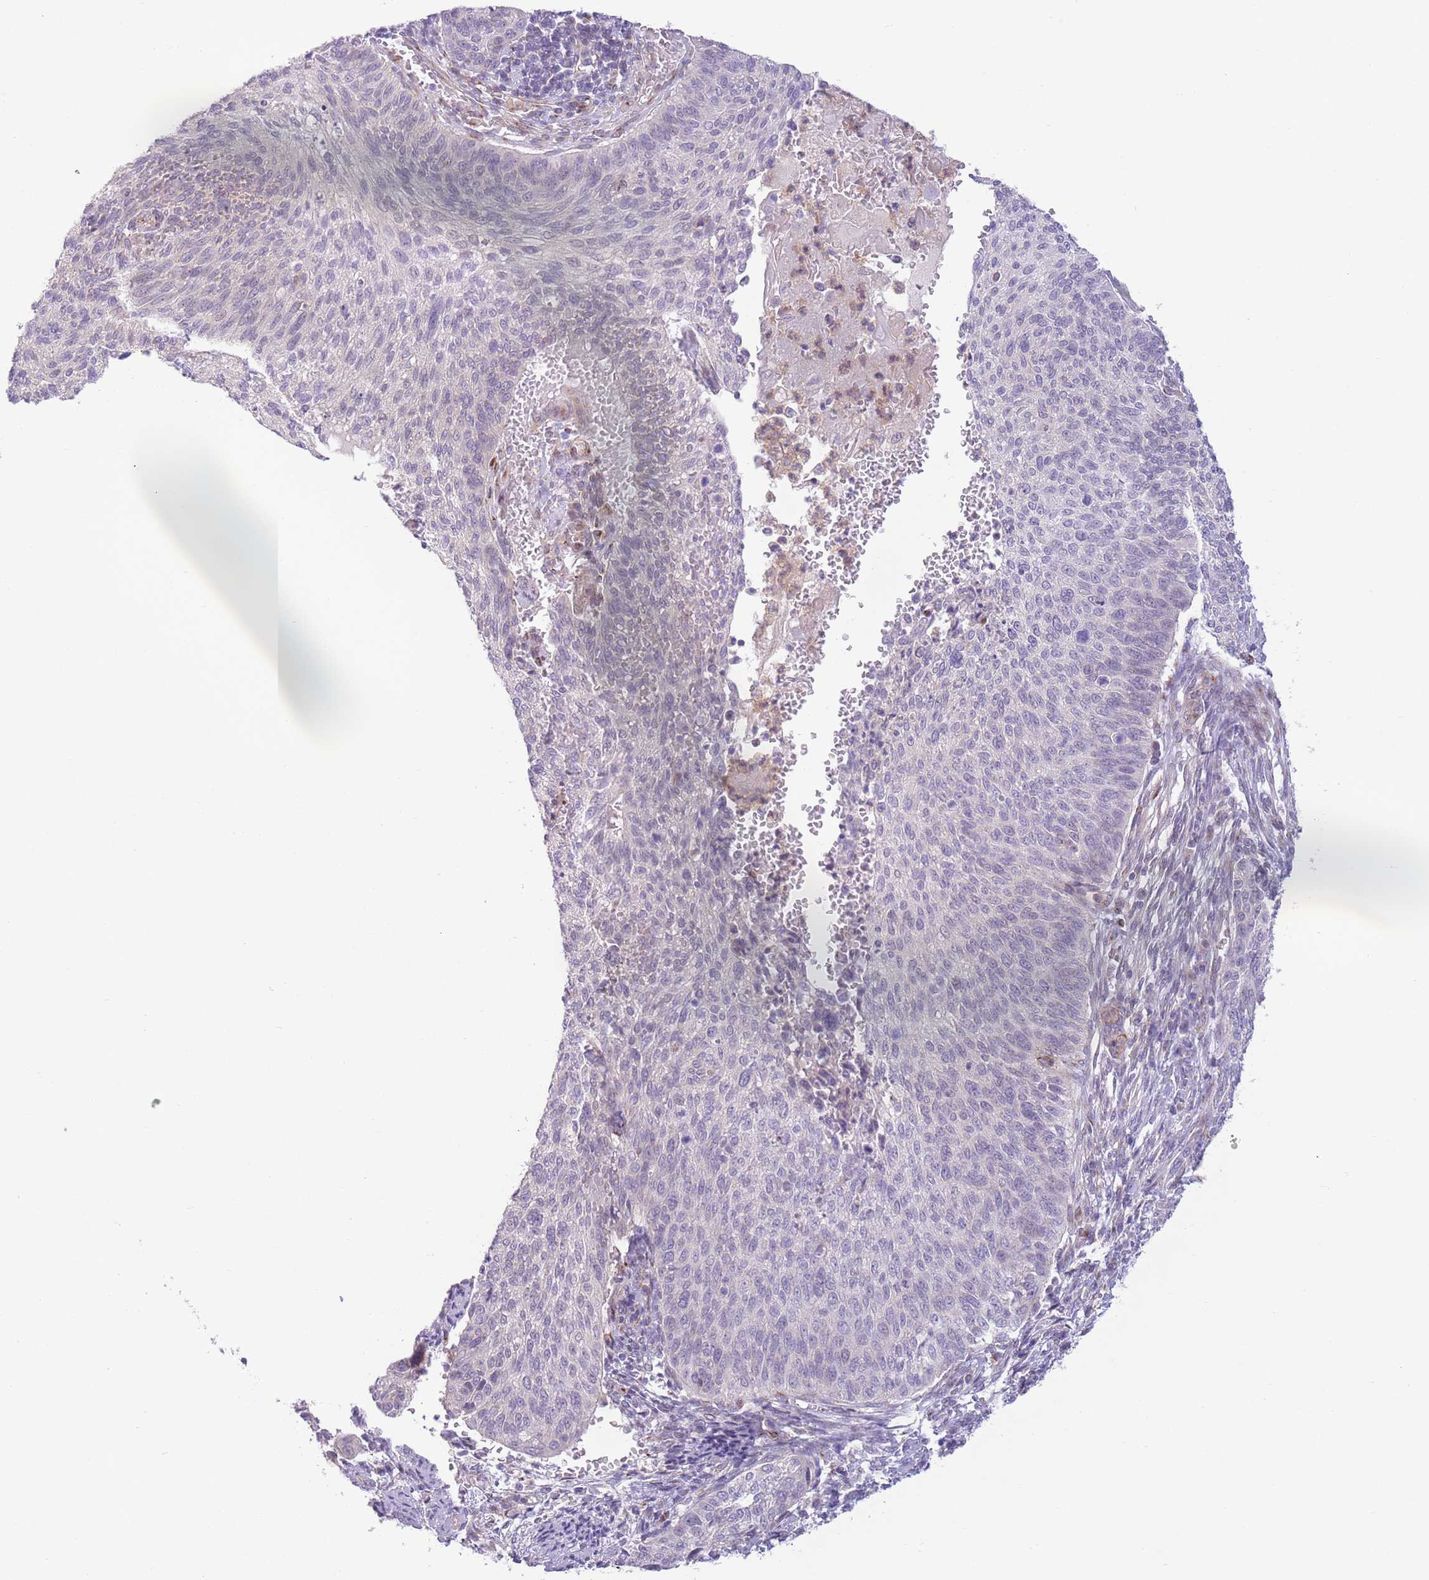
{"staining": {"intensity": "negative", "quantity": "none", "location": "none"}, "tissue": "cervical cancer", "cell_type": "Tumor cells", "image_type": "cancer", "snomed": [{"axis": "morphology", "description": "Squamous cell carcinoma, NOS"}, {"axis": "topography", "description": "Cervix"}], "caption": "Tumor cells are negative for brown protein staining in squamous cell carcinoma (cervical).", "gene": "C20orf96", "patient": {"sex": "female", "age": 70}}